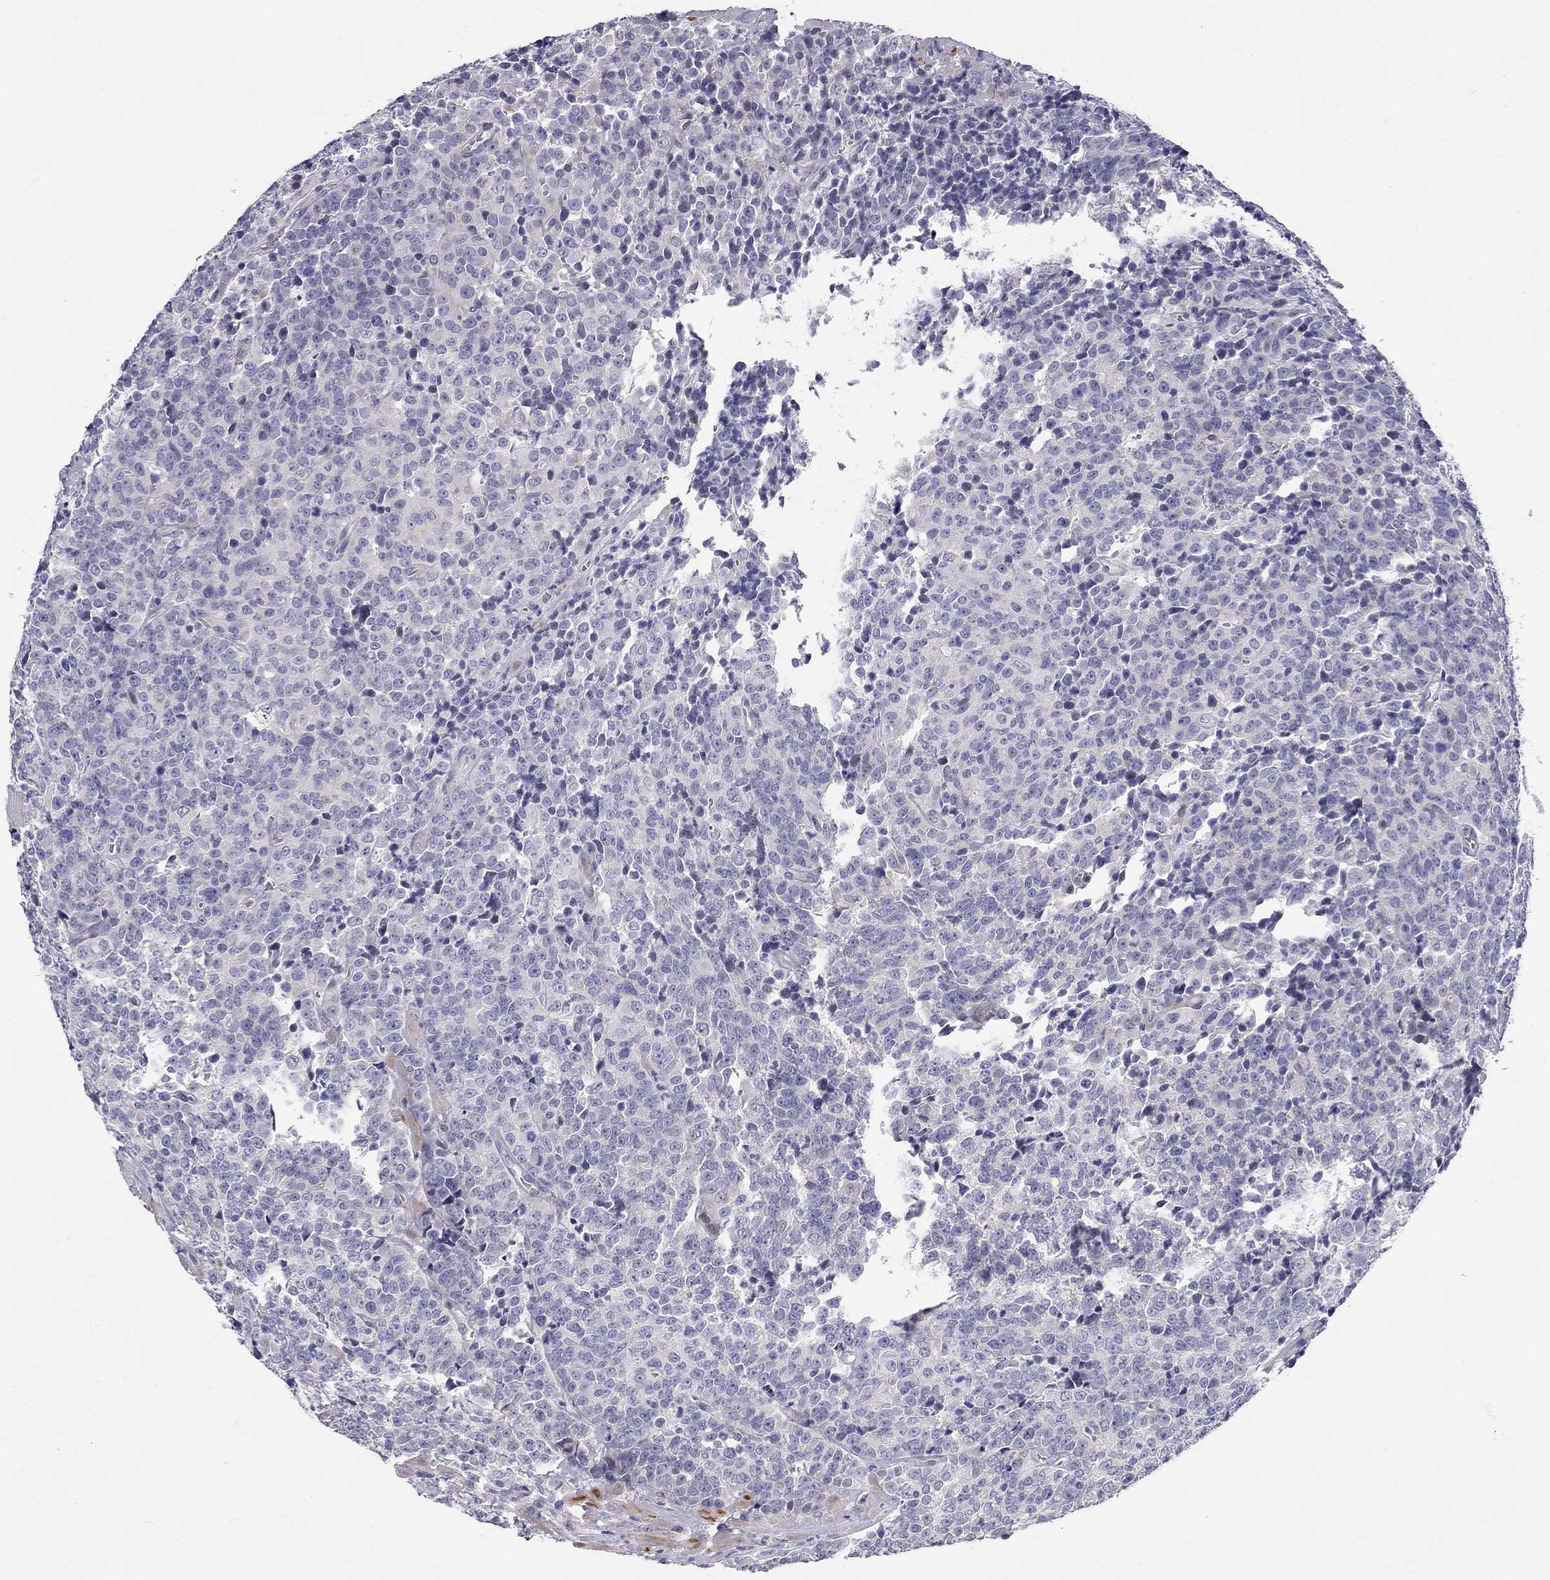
{"staining": {"intensity": "negative", "quantity": "none", "location": "none"}, "tissue": "prostate cancer", "cell_type": "Tumor cells", "image_type": "cancer", "snomed": [{"axis": "morphology", "description": "Adenocarcinoma, NOS"}, {"axis": "topography", "description": "Prostate"}], "caption": "Immunohistochemical staining of human prostate adenocarcinoma demonstrates no significant expression in tumor cells. (DAB (3,3'-diaminobenzidine) IHC visualized using brightfield microscopy, high magnification).", "gene": "C8orf88", "patient": {"sex": "male", "age": 67}}